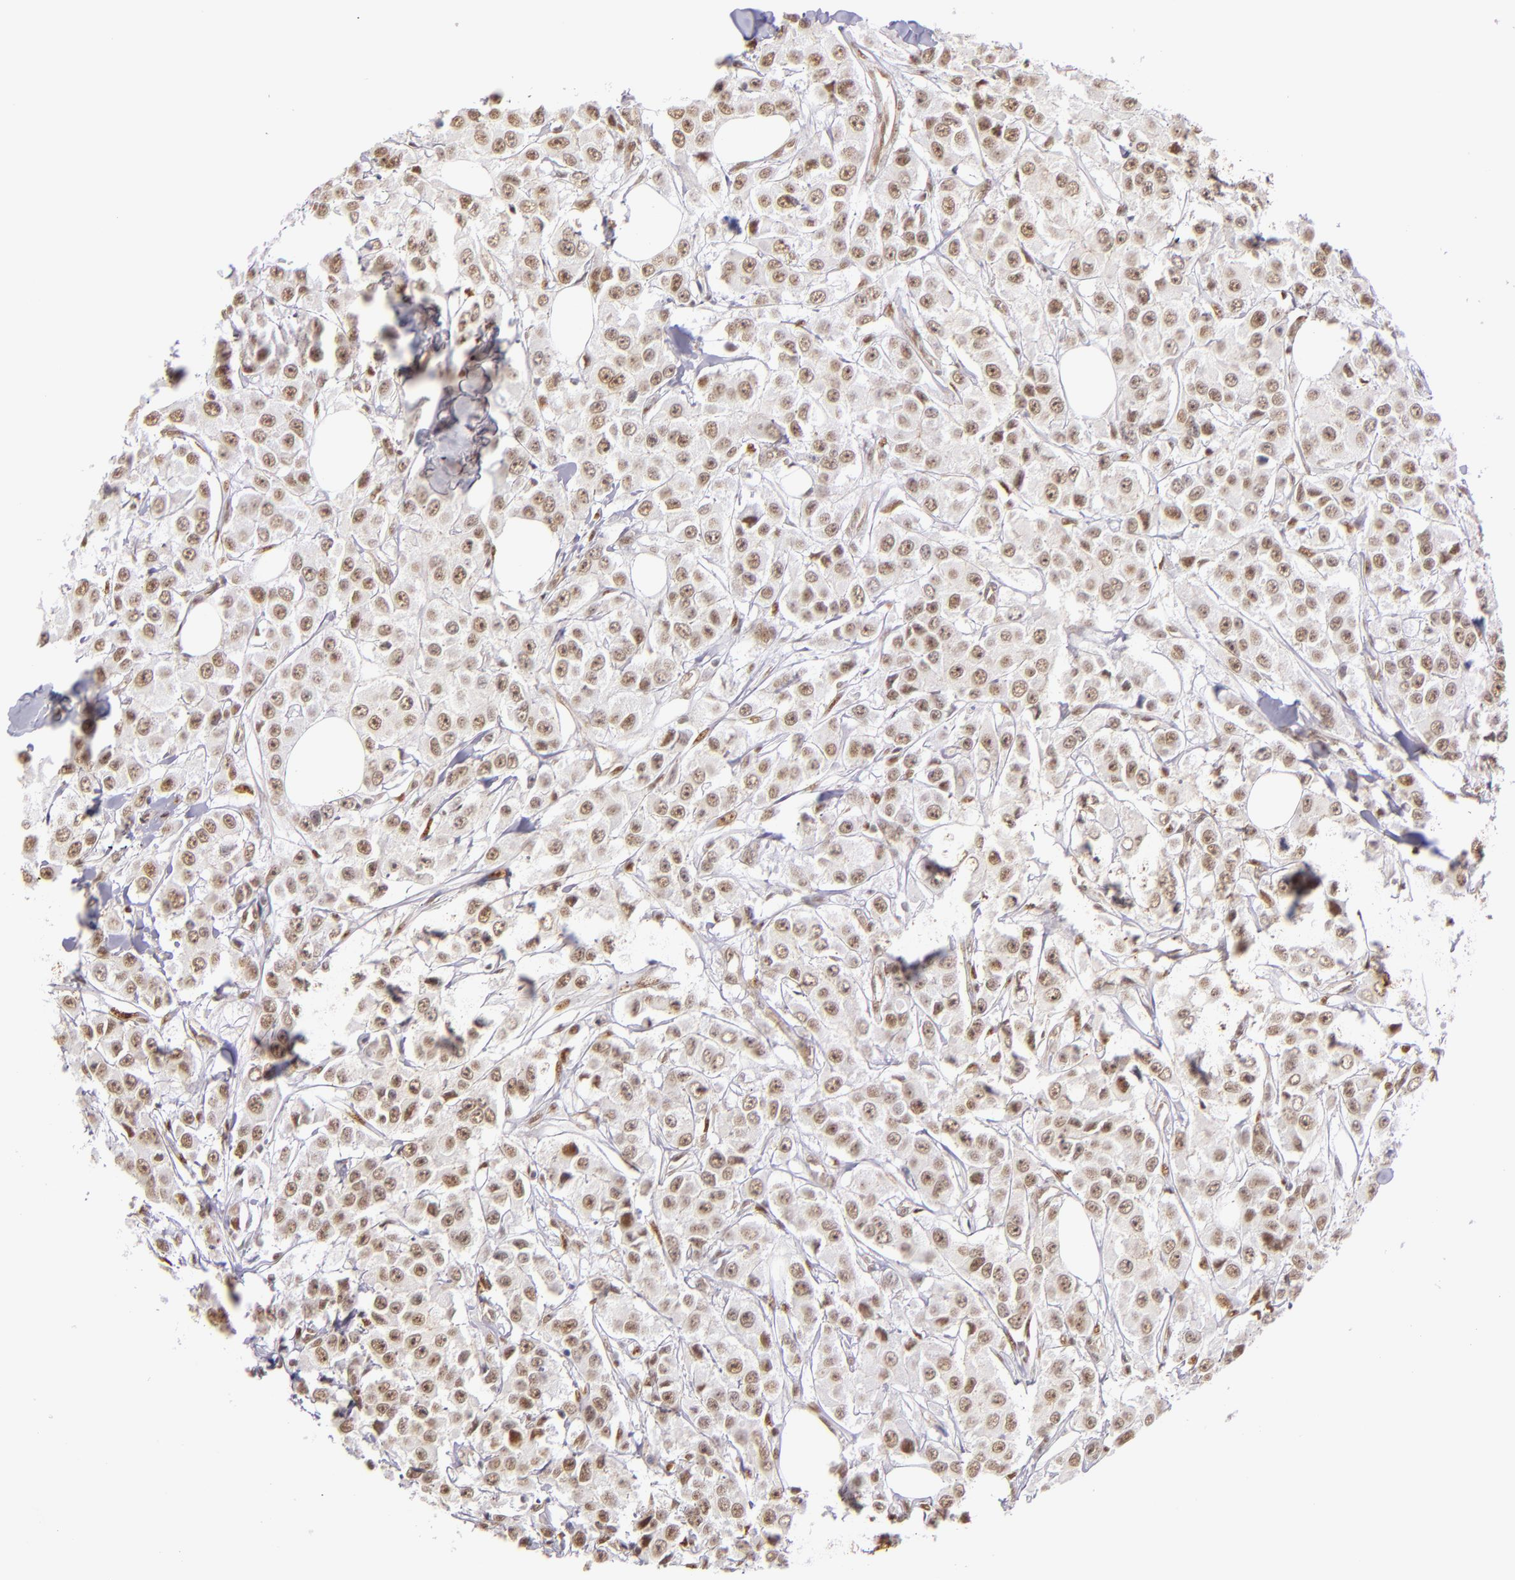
{"staining": {"intensity": "weak", "quantity": ">75%", "location": "nuclear"}, "tissue": "breast cancer", "cell_type": "Tumor cells", "image_type": "cancer", "snomed": [{"axis": "morphology", "description": "Duct carcinoma"}, {"axis": "topography", "description": "Breast"}], "caption": "Protein expression analysis of breast cancer demonstrates weak nuclear expression in about >75% of tumor cells. The staining was performed using DAB (3,3'-diaminobenzidine), with brown indicating positive protein expression. Nuclei are stained blue with hematoxylin.", "gene": "NCOR2", "patient": {"sex": "female", "age": 58}}